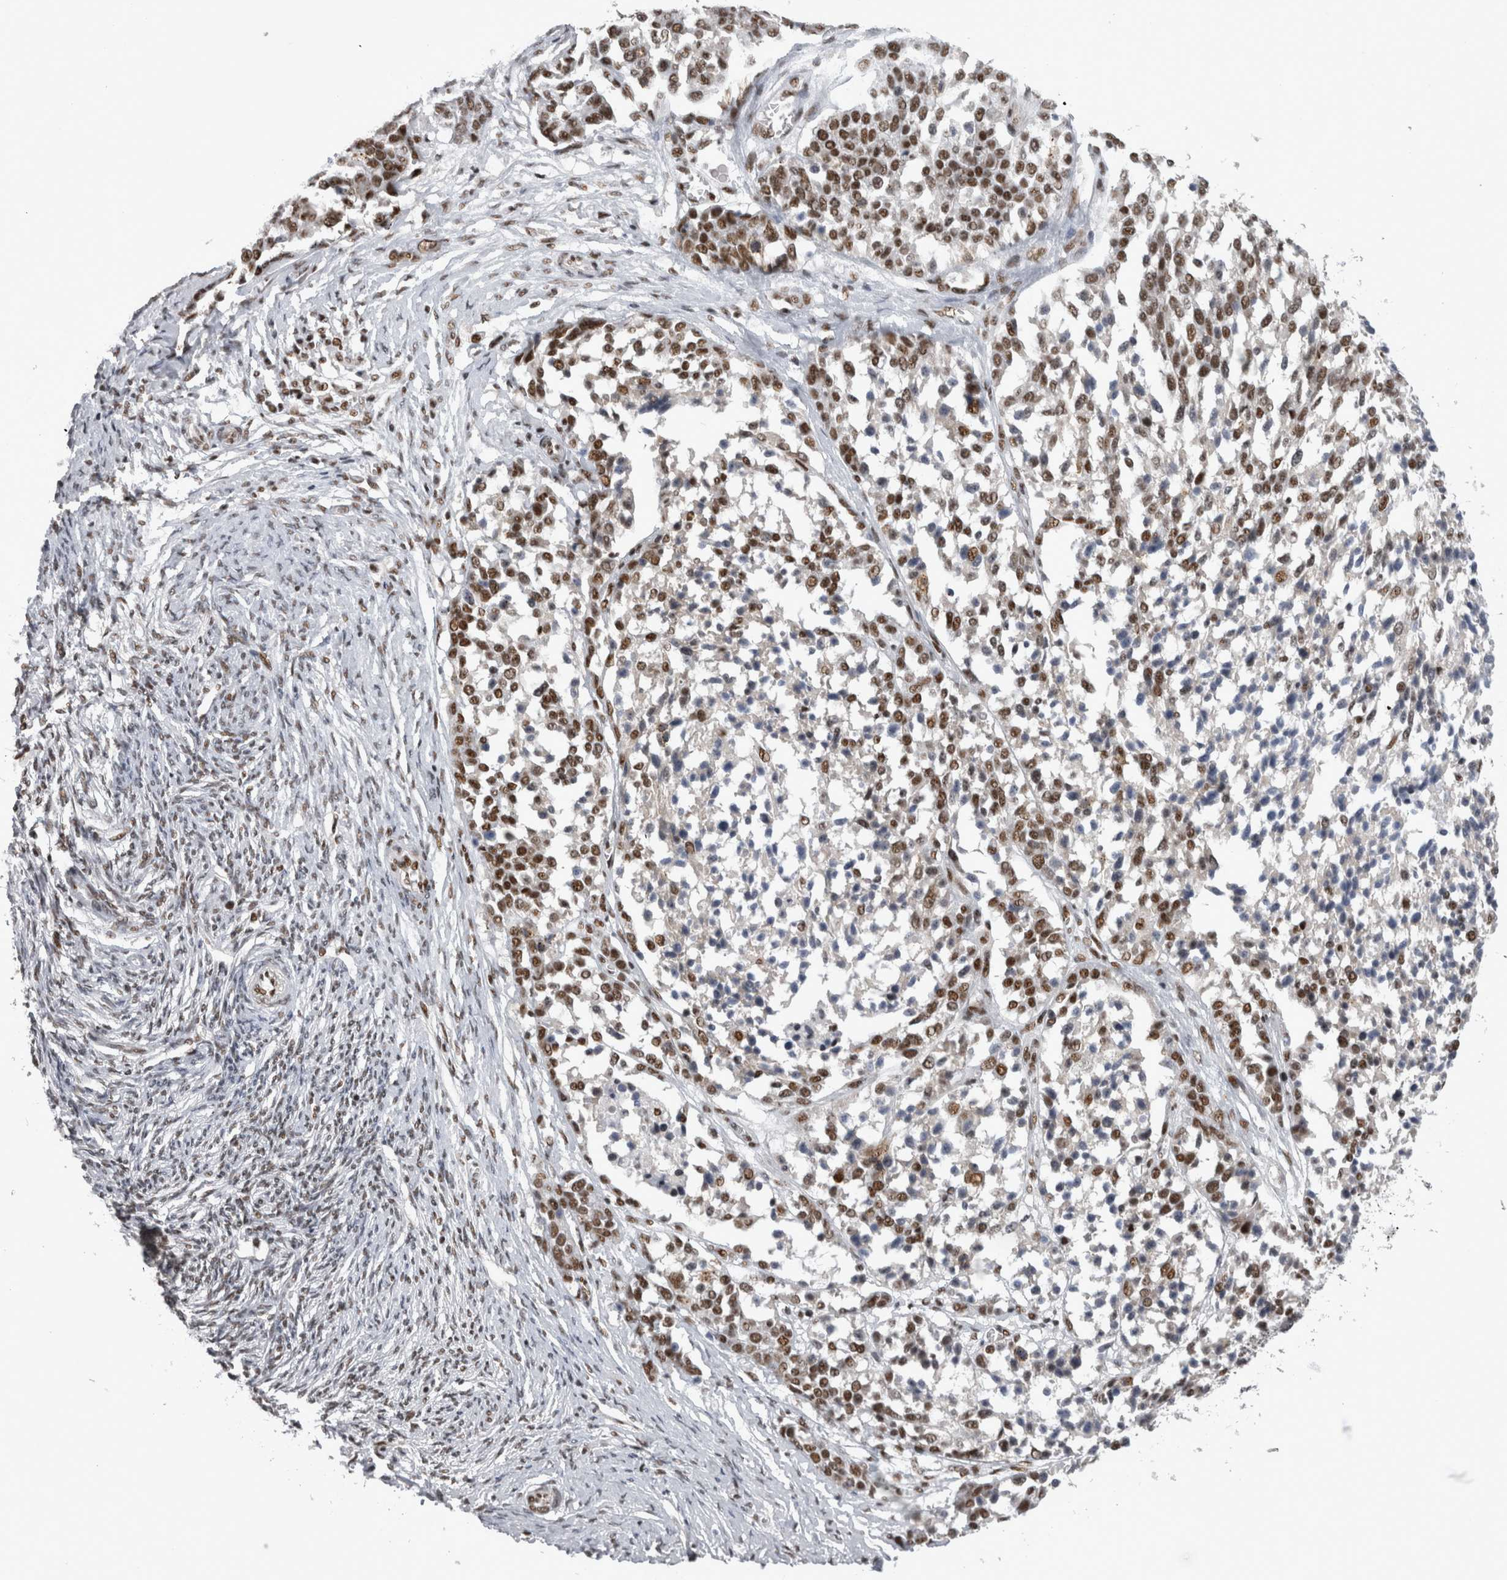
{"staining": {"intensity": "moderate", "quantity": "25%-75%", "location": "nuclear"}, "tissue": "ovarian cancer", "cell_type": "Tumor cells", "image_type": "cancer", "snomed": [{"axis": "morphology", "description": "Cystadenocarcinoma, serous, NOS"}, {"axis": "topography", "description": "Ovary"}], "caption": "Ovarian serous cystadenocarcinoma stained with a protein marker shows moderate staining in tumor cells.", "gene": "CDK11A", "patient": {"sex": "female", "age": 44}}